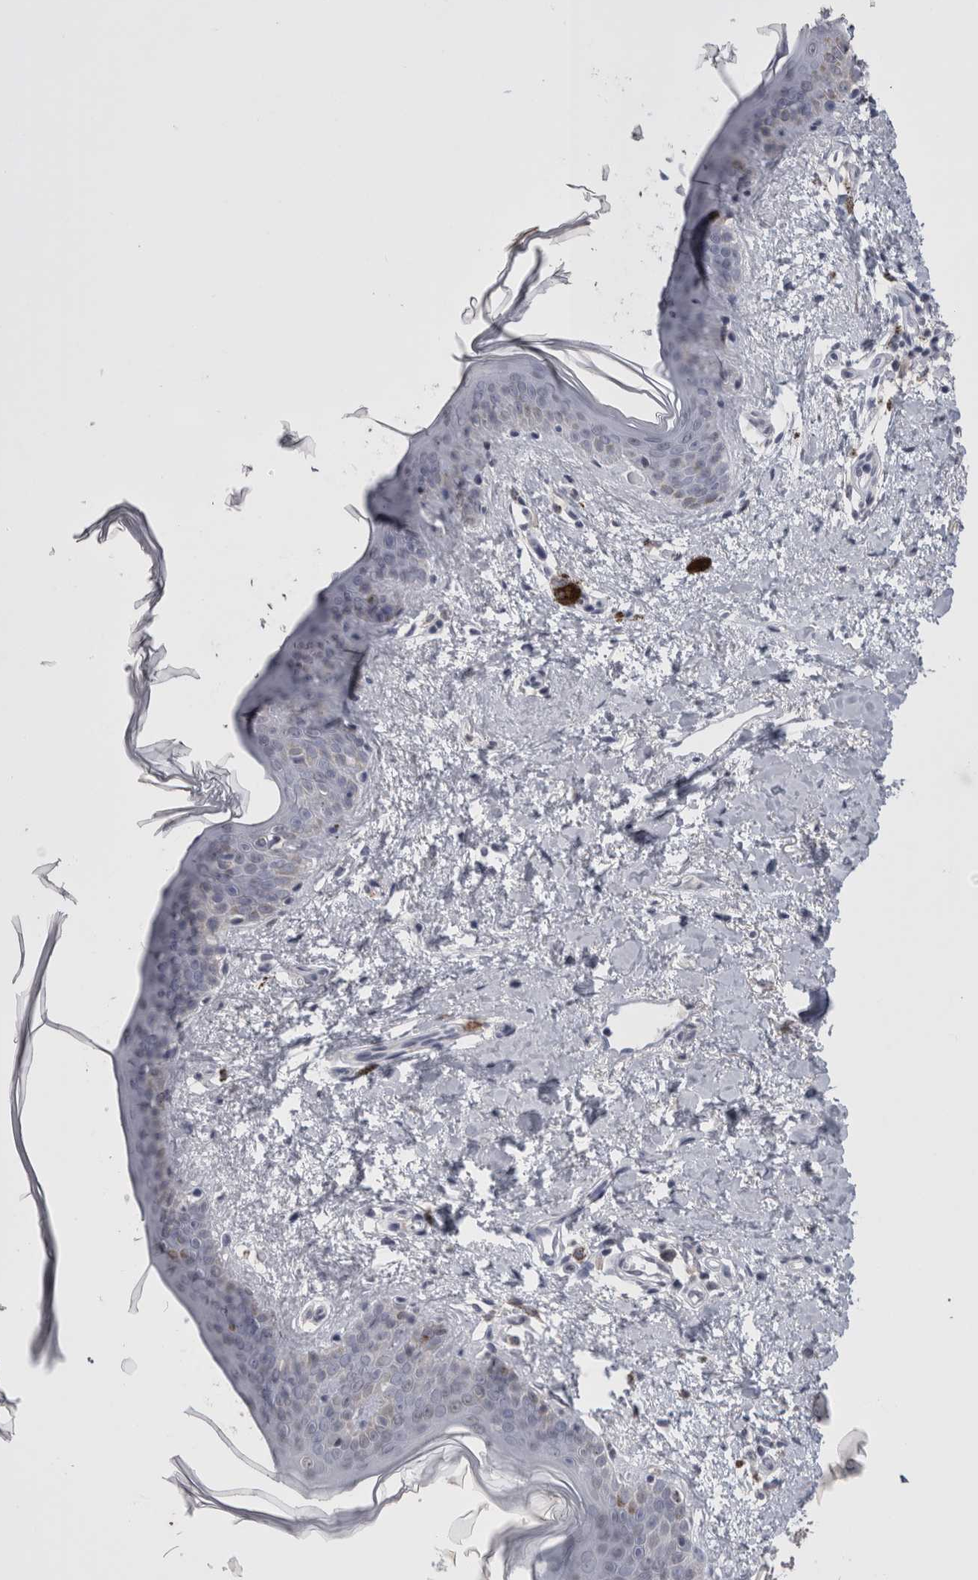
{"staining": {"intensity": "negative", "quantity": "none", "location": "none"}, "tissue": "skin", "cell_type": "Fibroblasts", "image_type": "normal", "snomed": [{"axis": "morphology", "description": "Normal tissue, NOS"}, {"axis": "topography", "description": "Skin"}], "caption": "A high-resolution image shows immunohistochemistry (IHC) staining of unremarkable skin, which demonstrates no significant expression in fibroblasts. Nuclei are stained in blue.", "gene": "PAX5", "patient": {"sex": "female", "age": 46}}